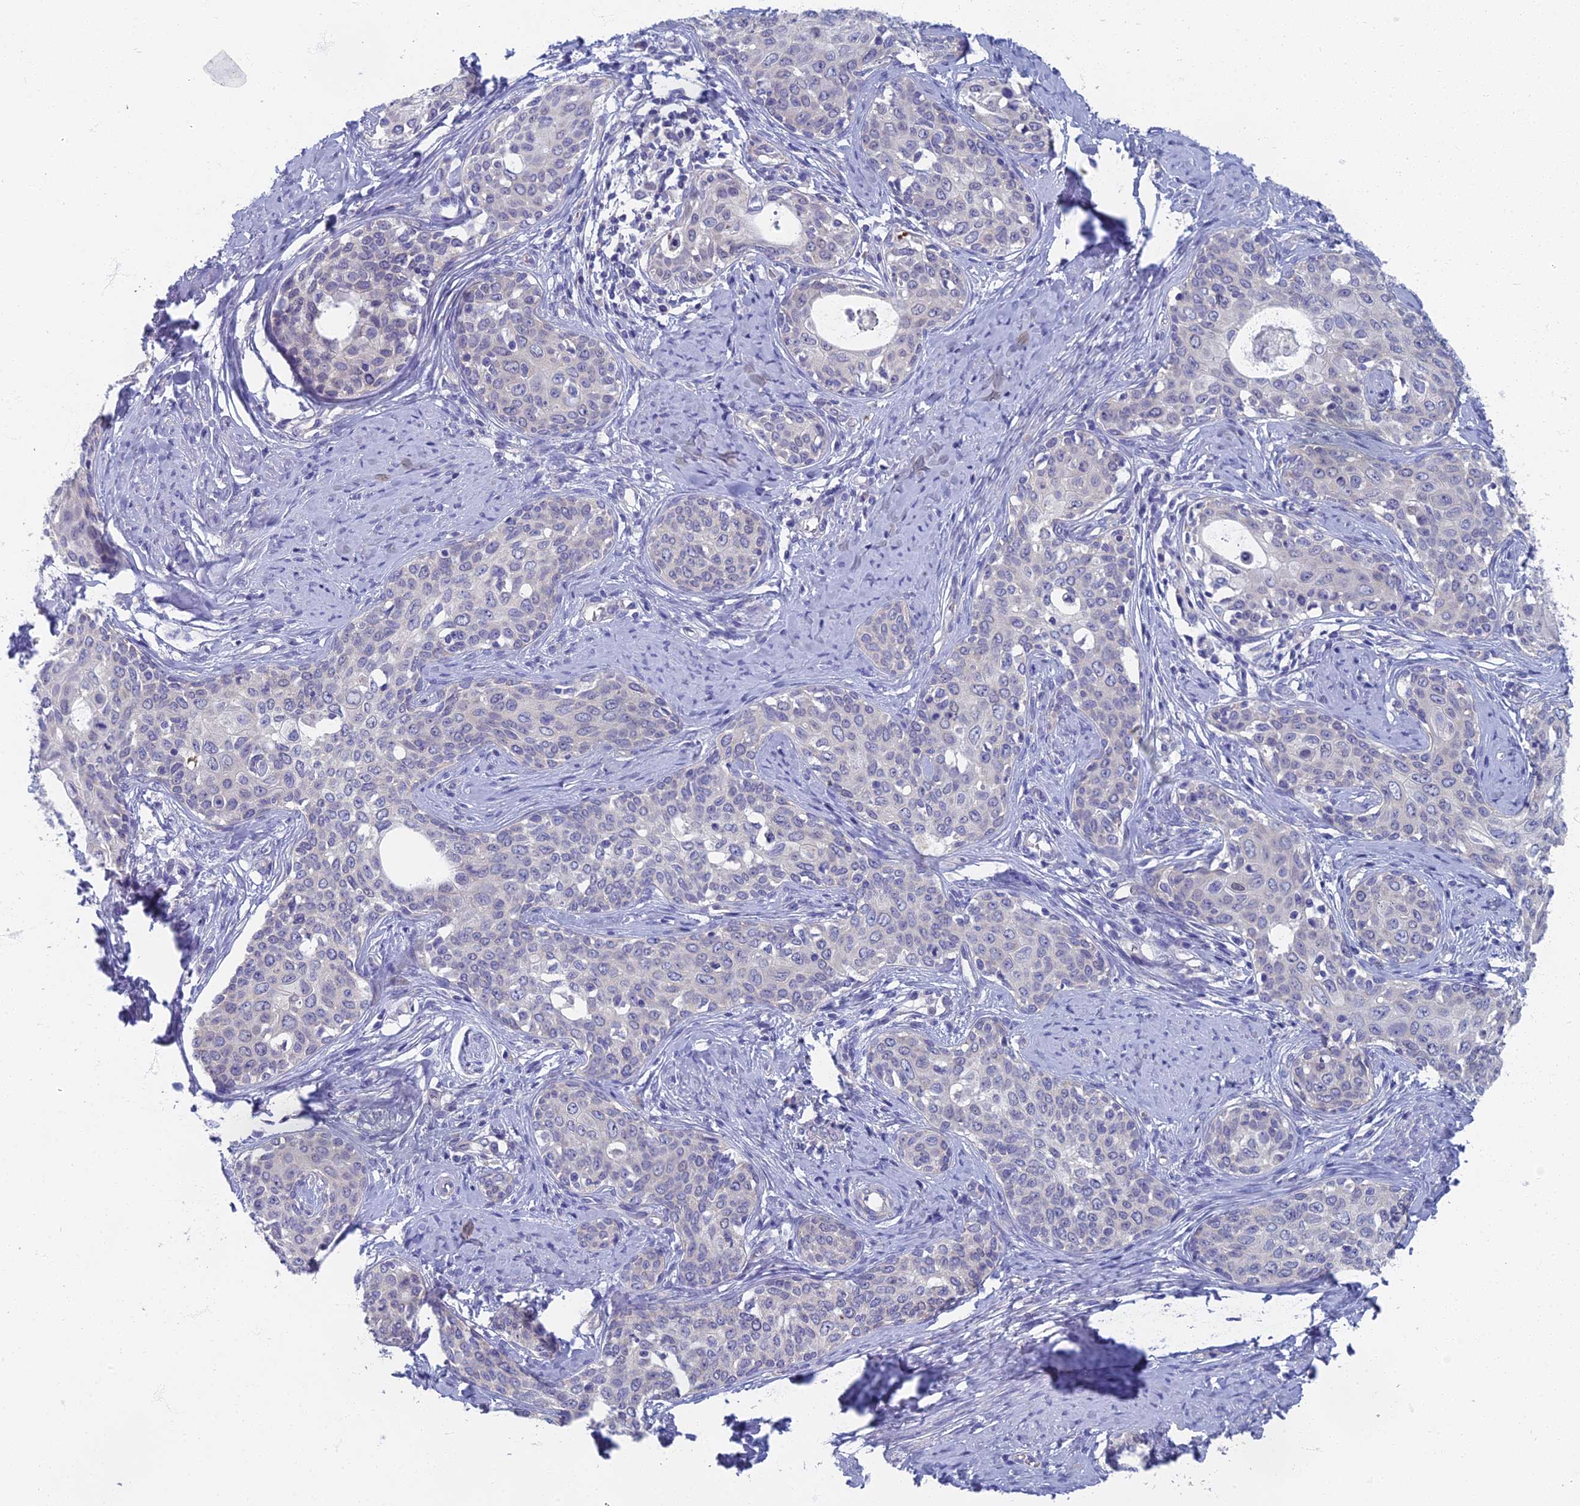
{"staining": {"intensity": "negative", "quantity": "none", "location": "none"}, "tissue": "cervical cancer", "cell_type": "Tumor cells", "image_type": "cancer", "snomed": [{"axis": "morphology", "description": "Squamous cell carcinoma, NOS"}, {"axis": "morphology", "description": "Adenocarcinoma, NOS"}, {"axis": "topography", "description": "Cervix"}], "caption": "An IHC photomicrograph of cervical cancer (adenocarcinoma) is shown. There is no staining in tumor cells of cervical cancer (adenocarcinoma). Nuclei are stained in blue.", "gene": "SPIN4", "patient": {"sex": "female", "age": 52}}